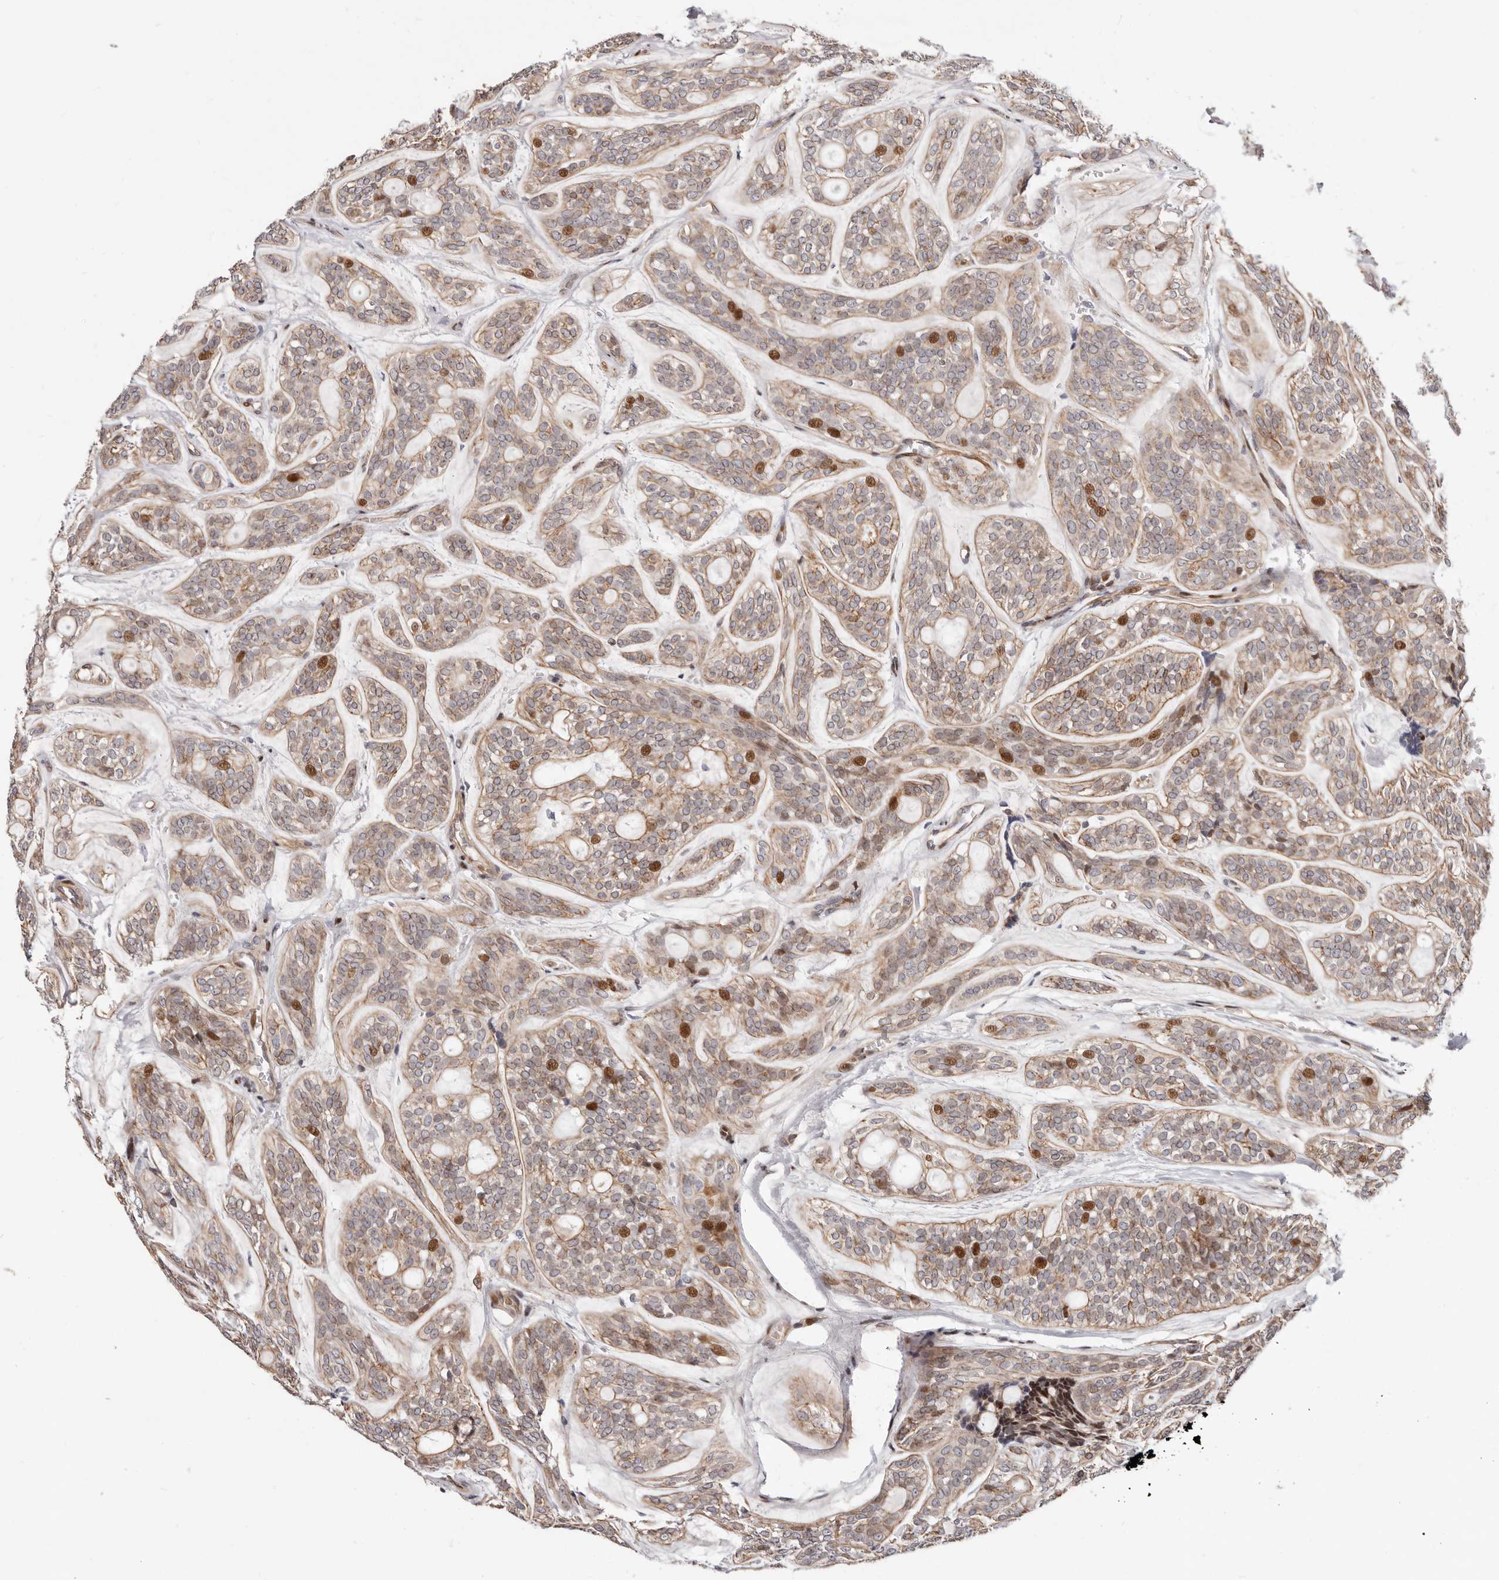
{"staining": {"intensity": "moderate", "quantity": "<25%", "location": "cytoplasmic/membranous,nuclear"}, "tissue": "head and neck cancer", "cell_type": "Tumor cells", "image_type": "cancer", "snomed": [{"axis": "morphology", "description": "Adenocarcinoma, NOS"}, {"axis": "topography", "description": "Head-Neck"}], "caption": "Approximately <25% of tumor cells in head and neck cancer exhibit moderate cytoplasmic/membranous and nuclear protein staining as visualized by brown immunohistochemical staining.", "gene": "EPHX3", "patient": {"sex": "male", "age": 66}}